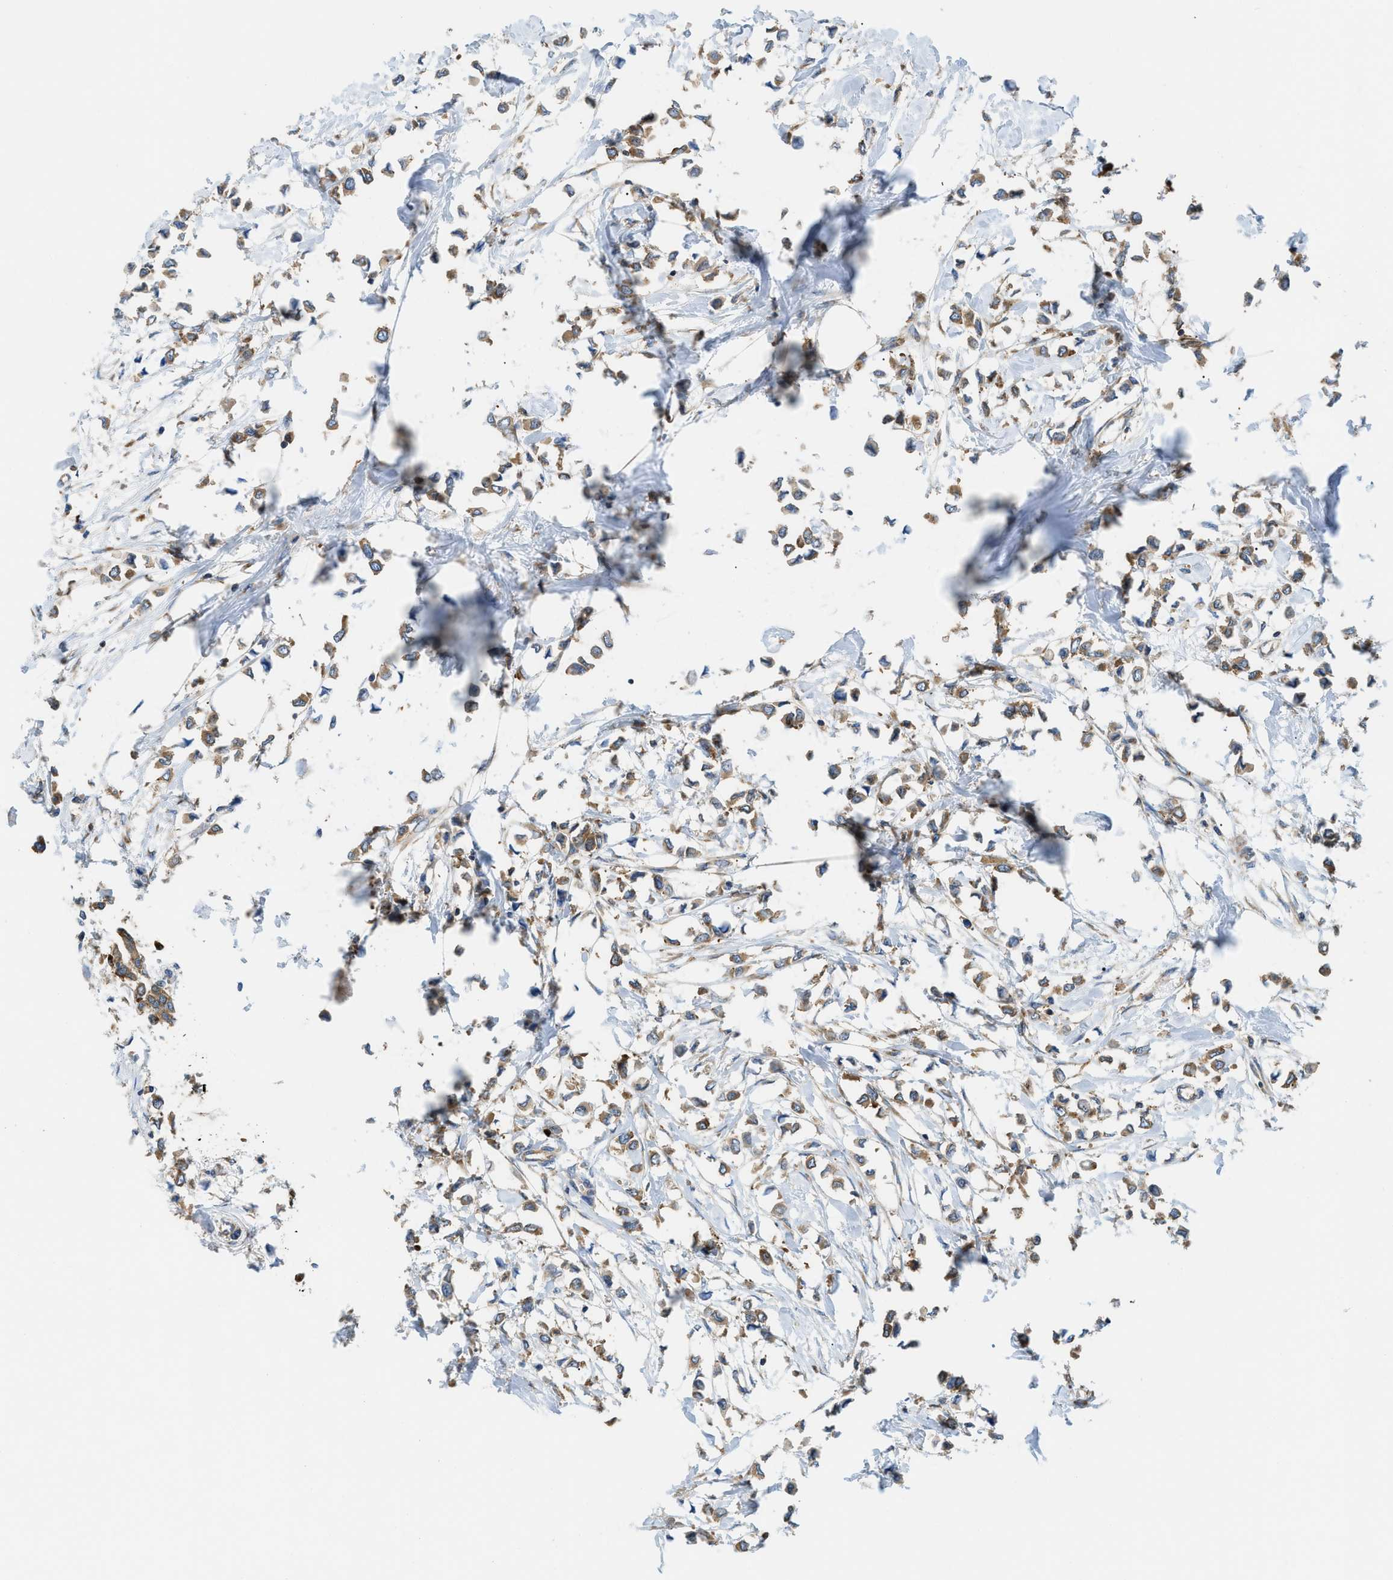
{"staining": {"intensity": "moderate", "quantity": ">75%", "location": "cytoplasmic/membranous"}, "tissue": "breast cancer", "cell_type": "Tumor cells", "image_type": "cancer", "snomed": [{"axis": "morphology", "description": "Lobular carcinoma"}, {"axis": "topography", "description": "Breast"}], "caption": "A brown stain labels moderate cytoplasmic/membranous positivity of a protein in human breast cancer tumor cells. (DAB (3,3'-diaminobenzidine) IHC, brown staining for protein, blue staining for nuclei).", "gene": "GPAT4", "patient": {"sex": "female", "age": 51}}